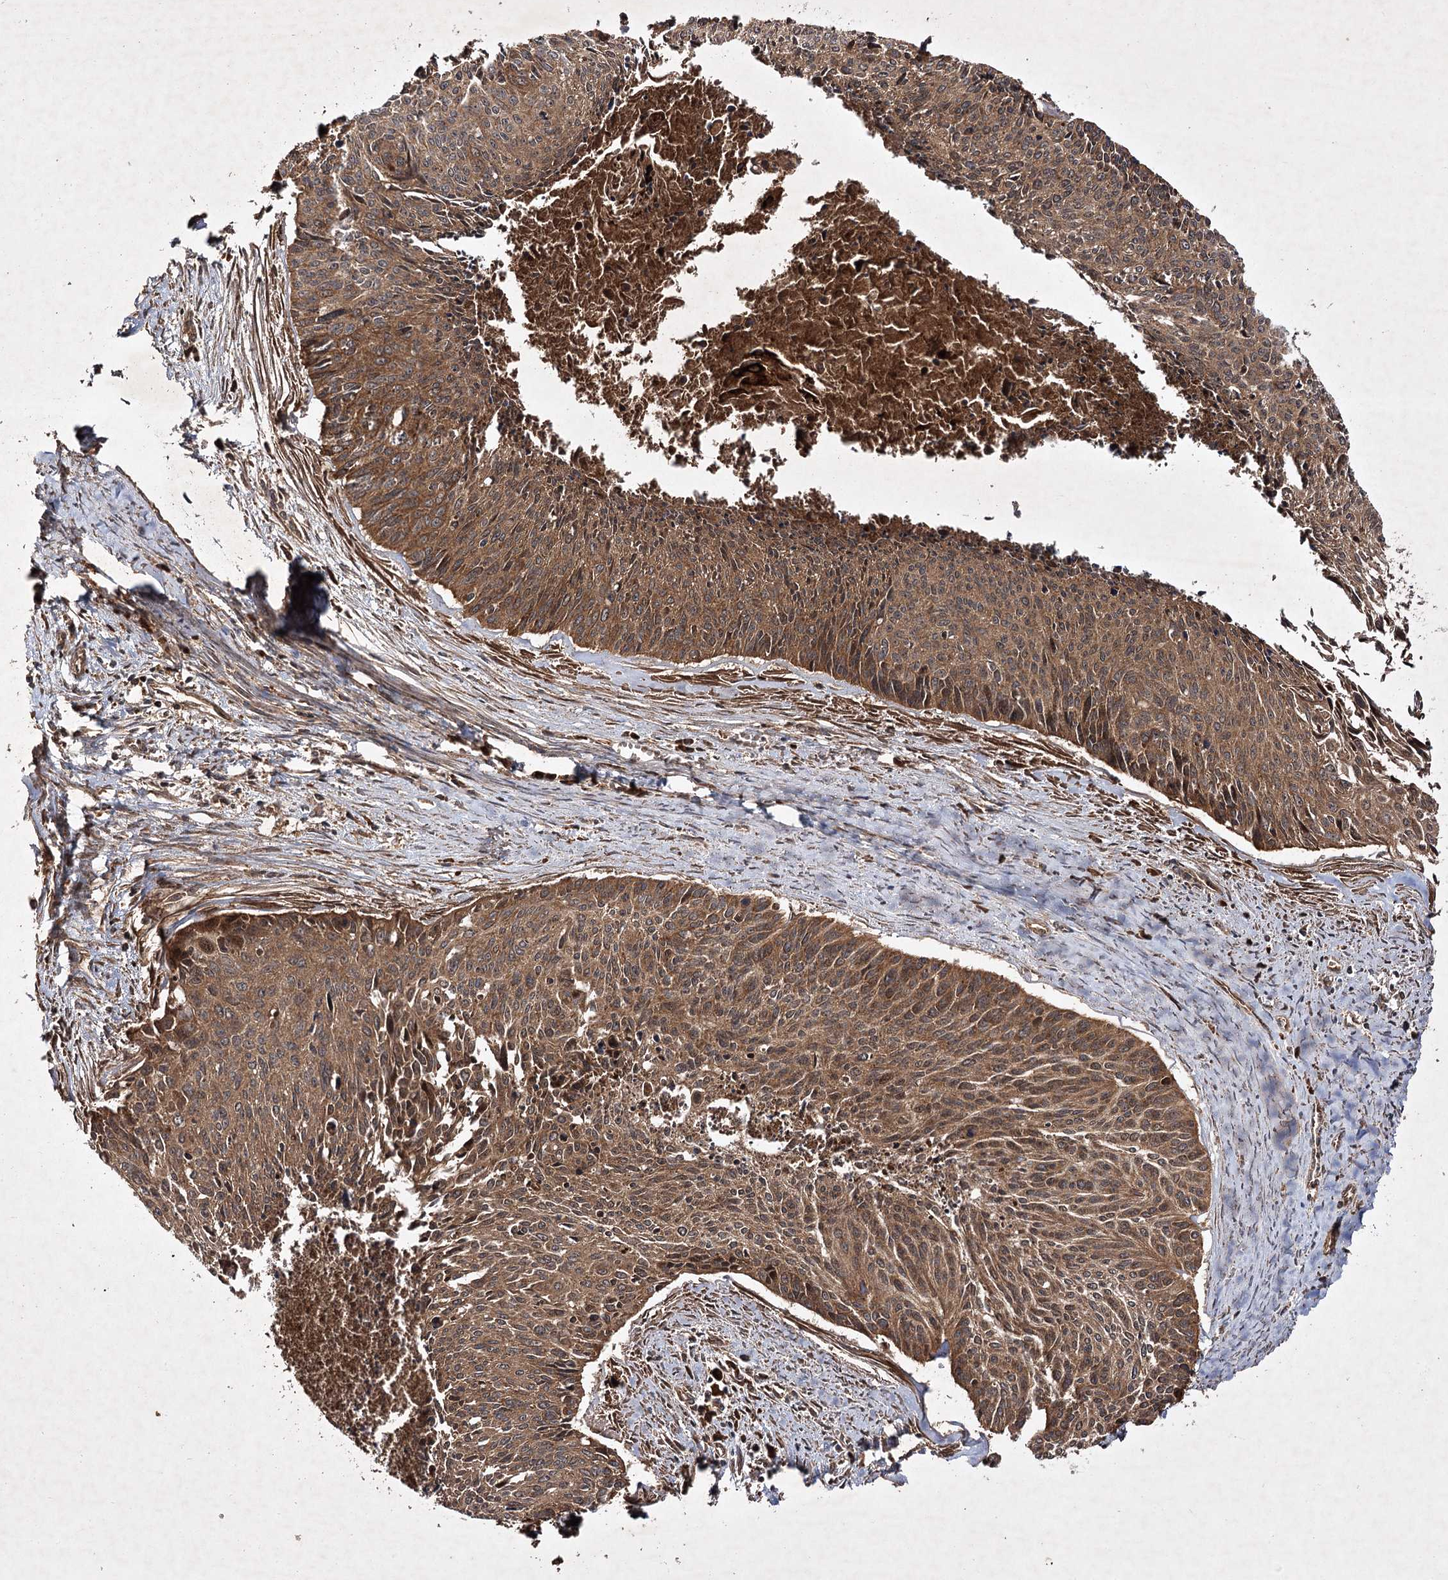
{"staining": {"intensity": "moderate", "quantity": ">75%", "location": "cytoplasmic/membranous"}, "tissue": "cervical cancer", "cell_type": "Tumor cells", "image_type": "cancer", "snomed": [{"axis": "morphology", "description": "Squamous cell carcinoma, NOS"}, {"axis": "topography", "description": "Cervix"}], "caption": "Human cervical squamous cell carcinoma stained with a protein marker displays moderate staining in tumor cells.", "gene": "DNAJC13", "patient": {"sex": "female", "age": 55}}